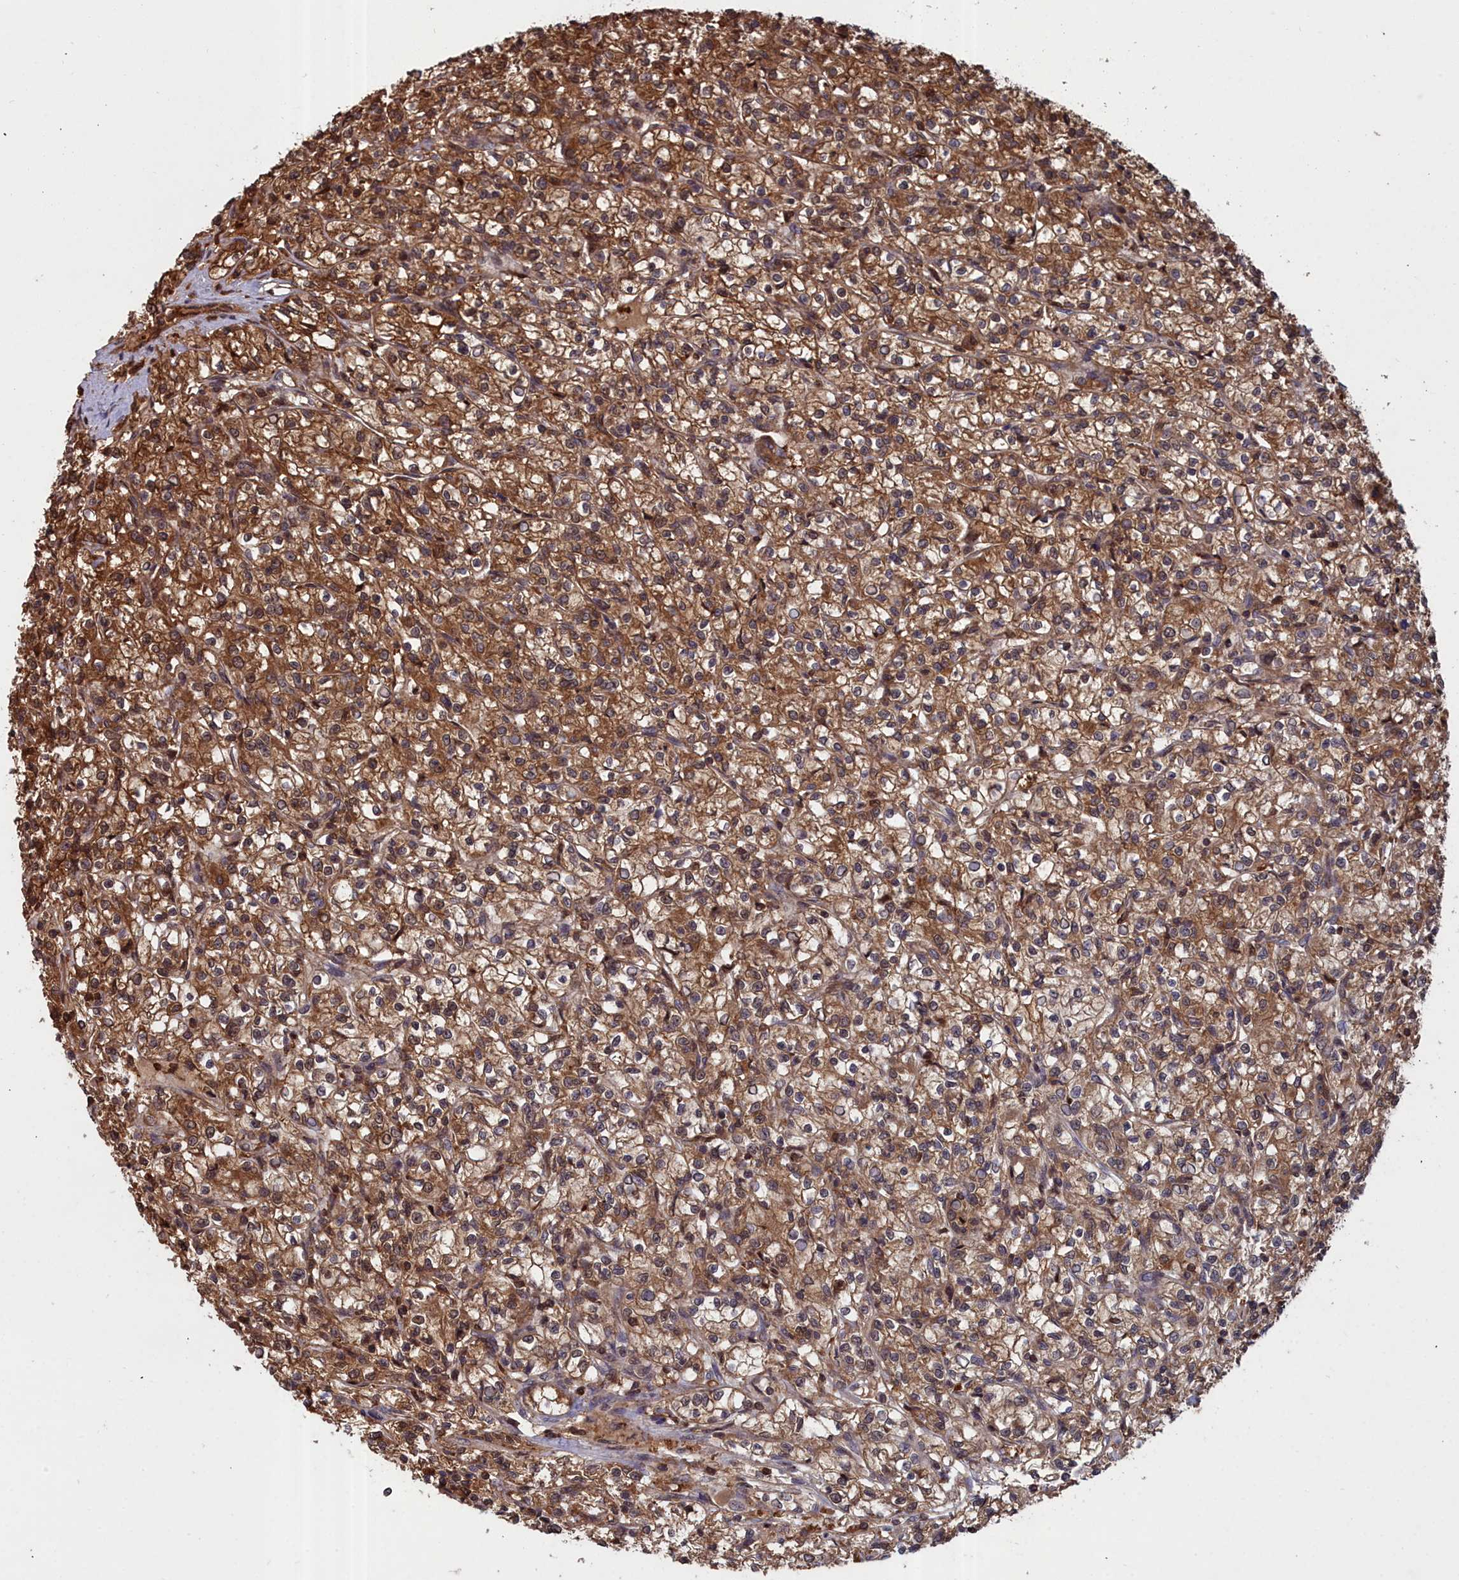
{"staining": {"intensity": "moderate", "quantity": ">75%", "location": "cytoplasmic/membranous"}, "tissue": "renal cancer", "cell_type": "Tumor cells", "image_type": "cancer", "snomed": [{"axis": "morphology", "description": "Adenocarcinoma, NOS"}, {"axis": "topography", "description": "Kidney"}], "caption": "Immunohistochemical staining of human adenocarcinoma (renal) demonstrates moderate cytoplasmic/membranous protein expression in approximately >75% of tumor cells.", "gene": "GFRA2", "patient": {"sex": "female", "age": 59}}